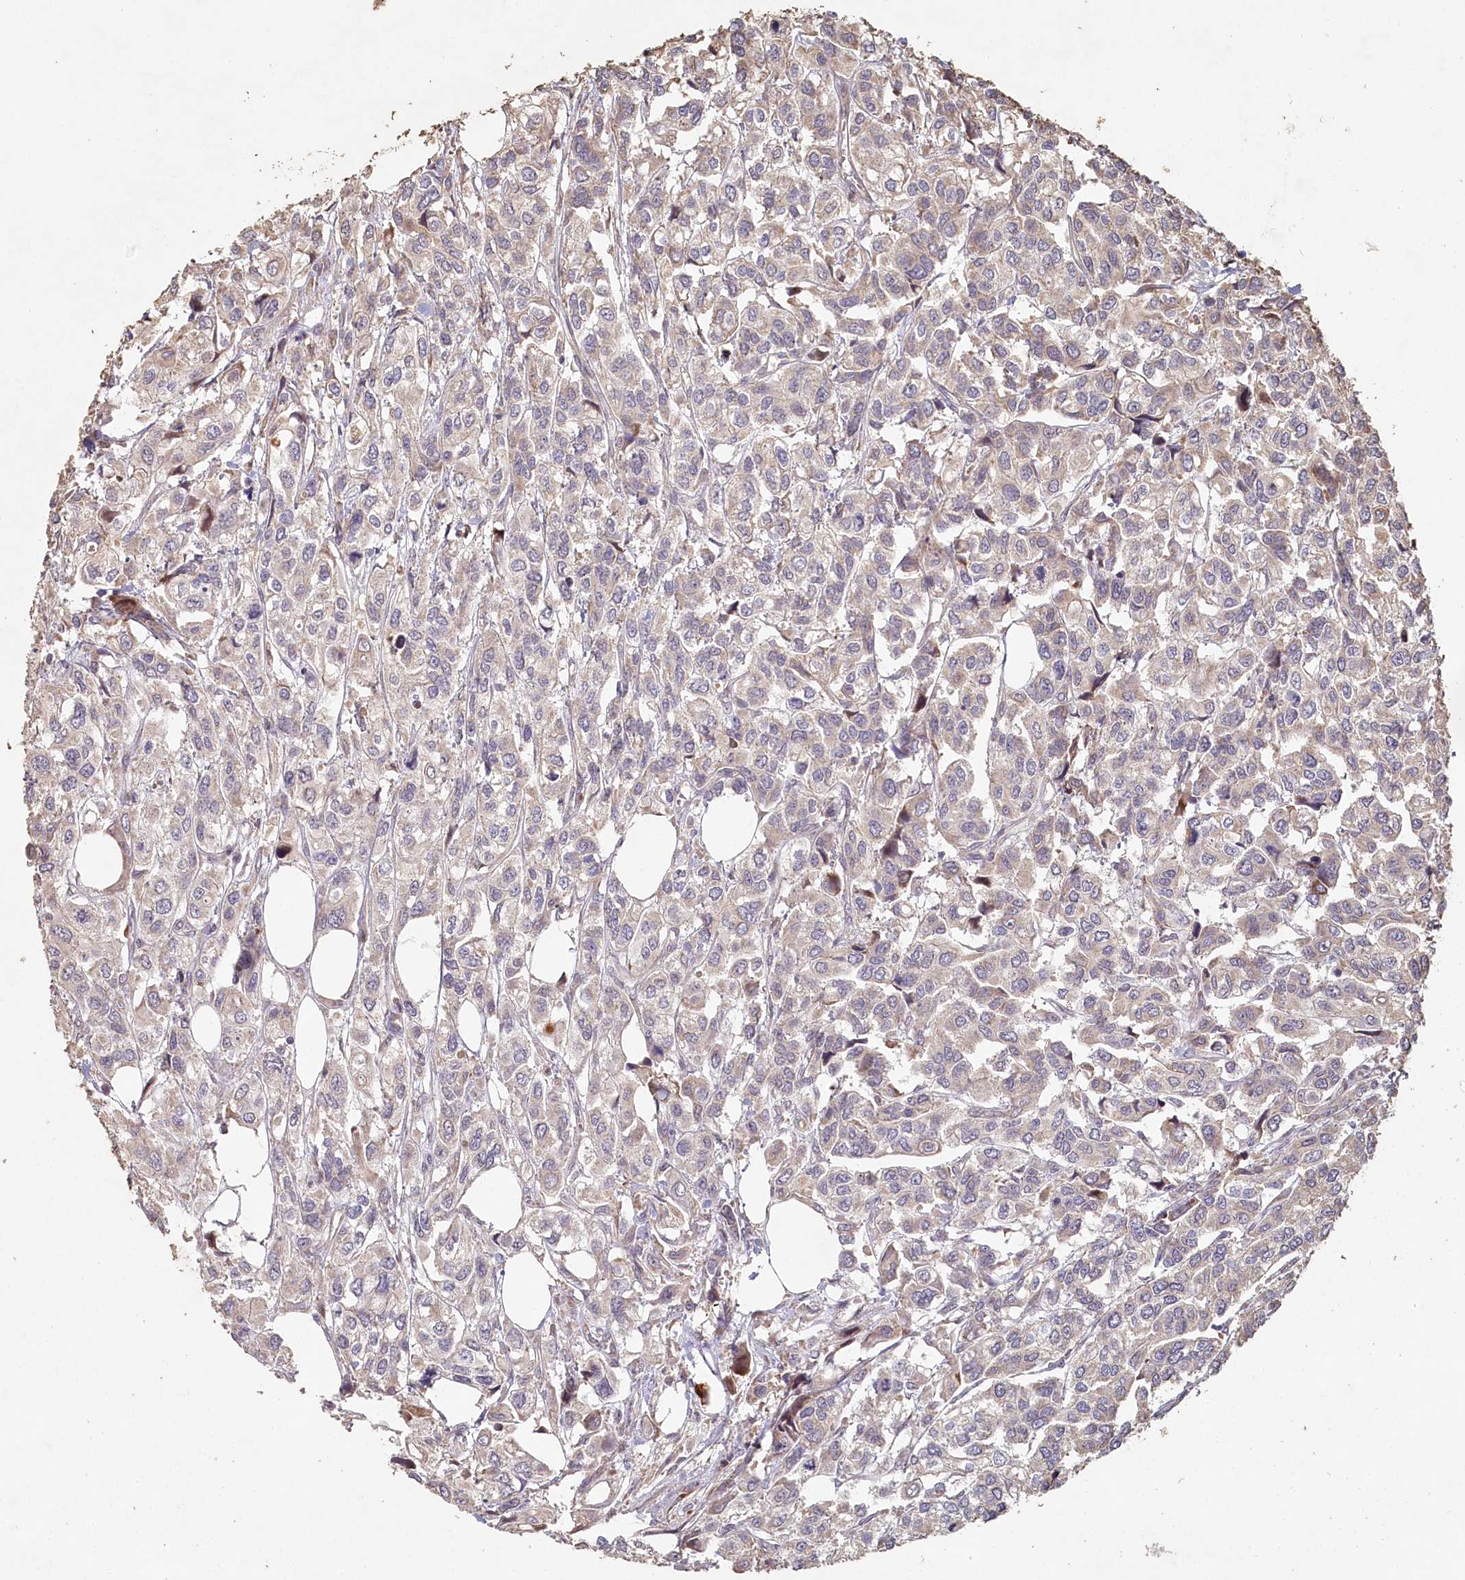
{"staining": {"intensity": "weak", "quantity": "25%-75%", "location": "cytoplasmic/membranous"}, "tissue": "urothelial cancer", "cell_type": "Tumor cells", "image_type": "cancer", "snomed": [{"axis": "morphology", "description": "Urothelial carcinoma, High grade"}, {"axis": "topography", "description": "Urinary bladder"}], "caption": "Human urothelial cancer stained with a protein marker displays weak staining in tumor cells.", "gene": "HAL", "patient": {"sex": "male", "age": 67}}